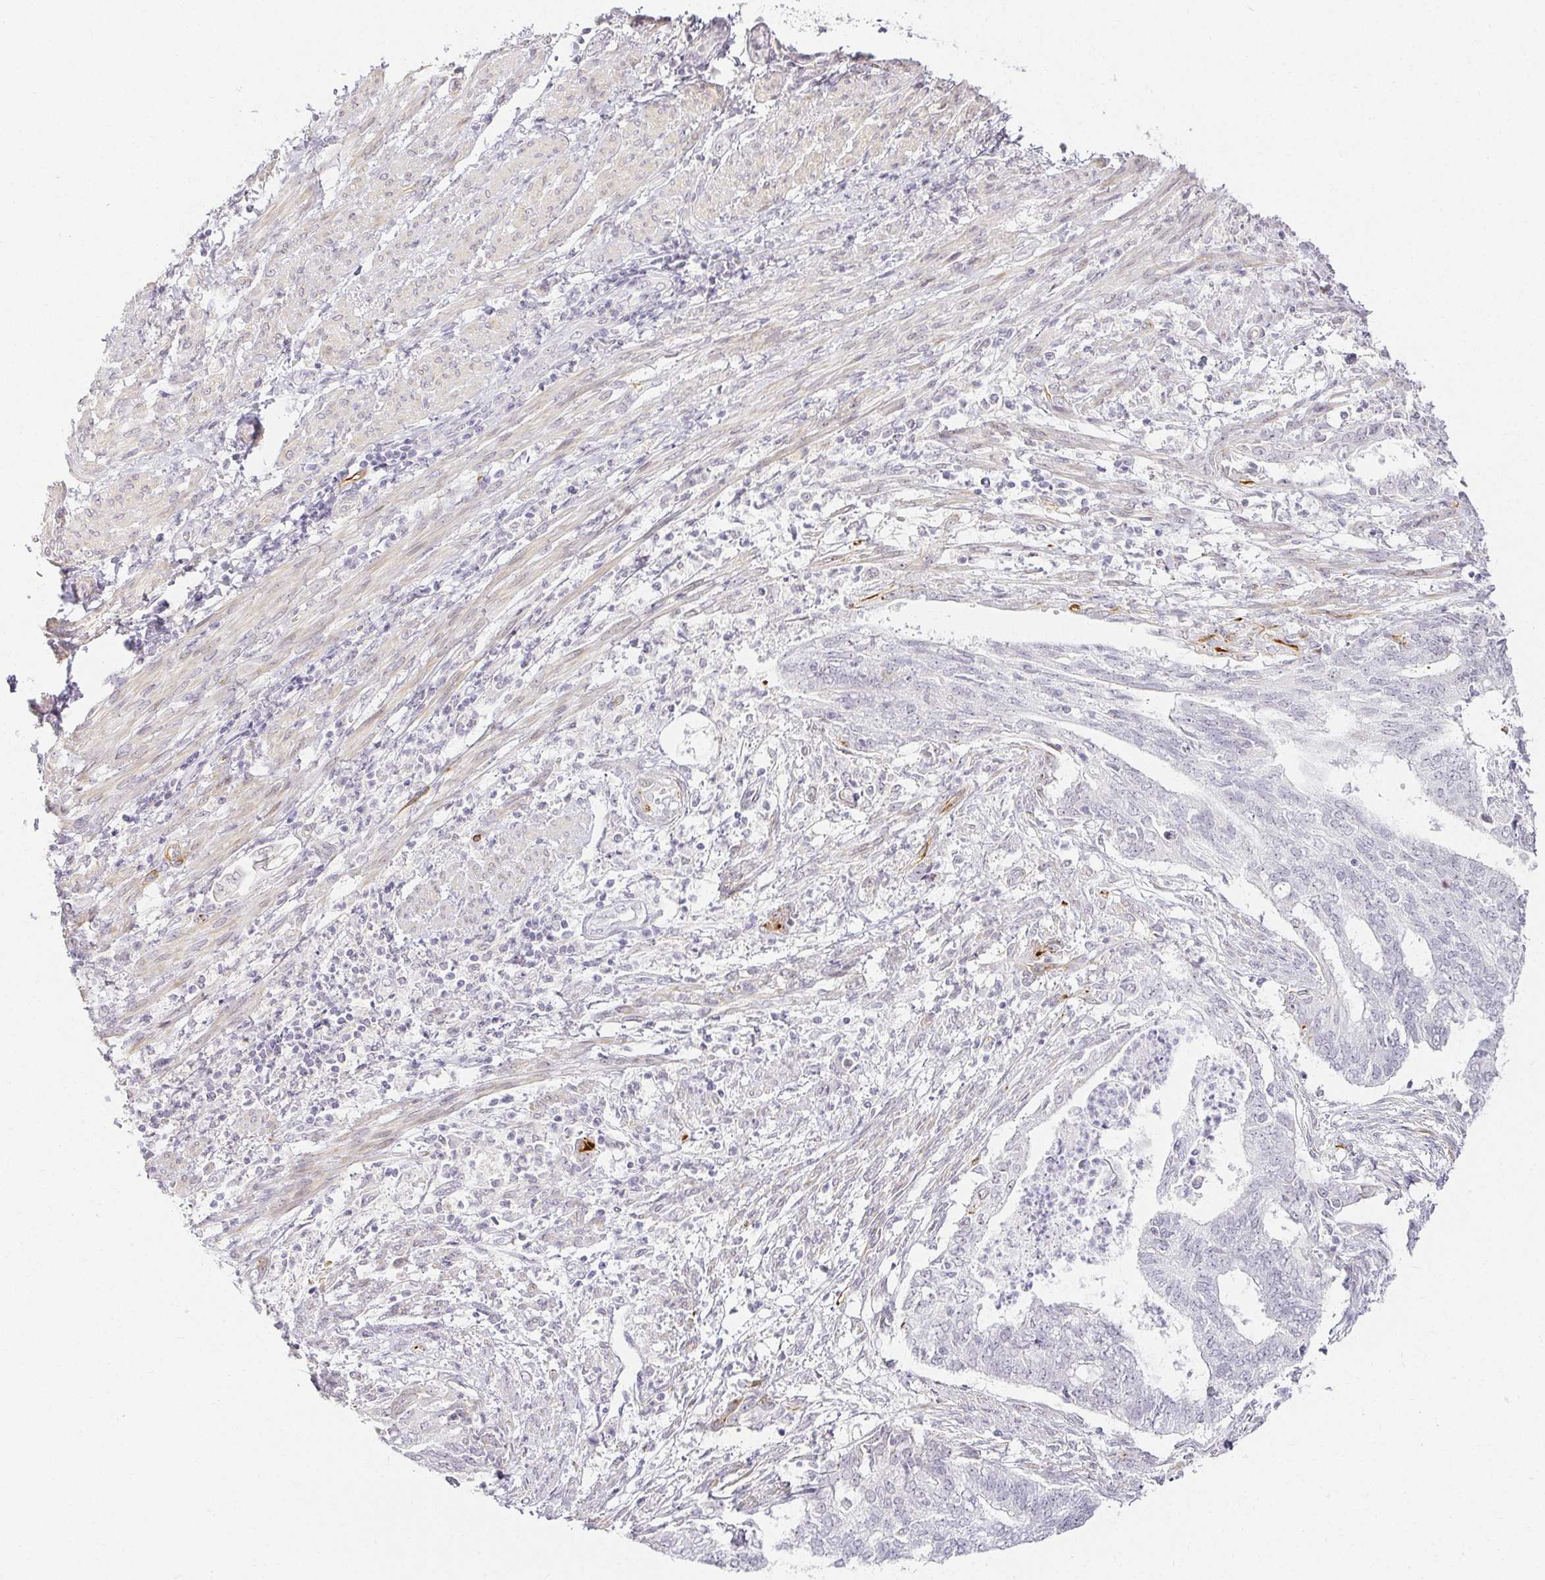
{"staining": {"intensity": "negative", "quantity": "none", "location": "none"}, "tissue": "endometrial cancer", "cell_type": "Tumor cells", "image_type": "cancer", "snomed": [{"axis": "morphology", "description": "Adenocarcinoma, NOS"}, {"axis": "topography", "description": "Endometrium"}], "caption": "High magnification brightfield microscopy of endometrial cancer stained with DAB (brown) and counterstained with hematoxylin (blue): tumor cells show no significant staining. (DAB IHC visualized using brightfield microscopy, high magnification).", "gene": "ACAN", "patient": {"sex": "female", "age": 65}}